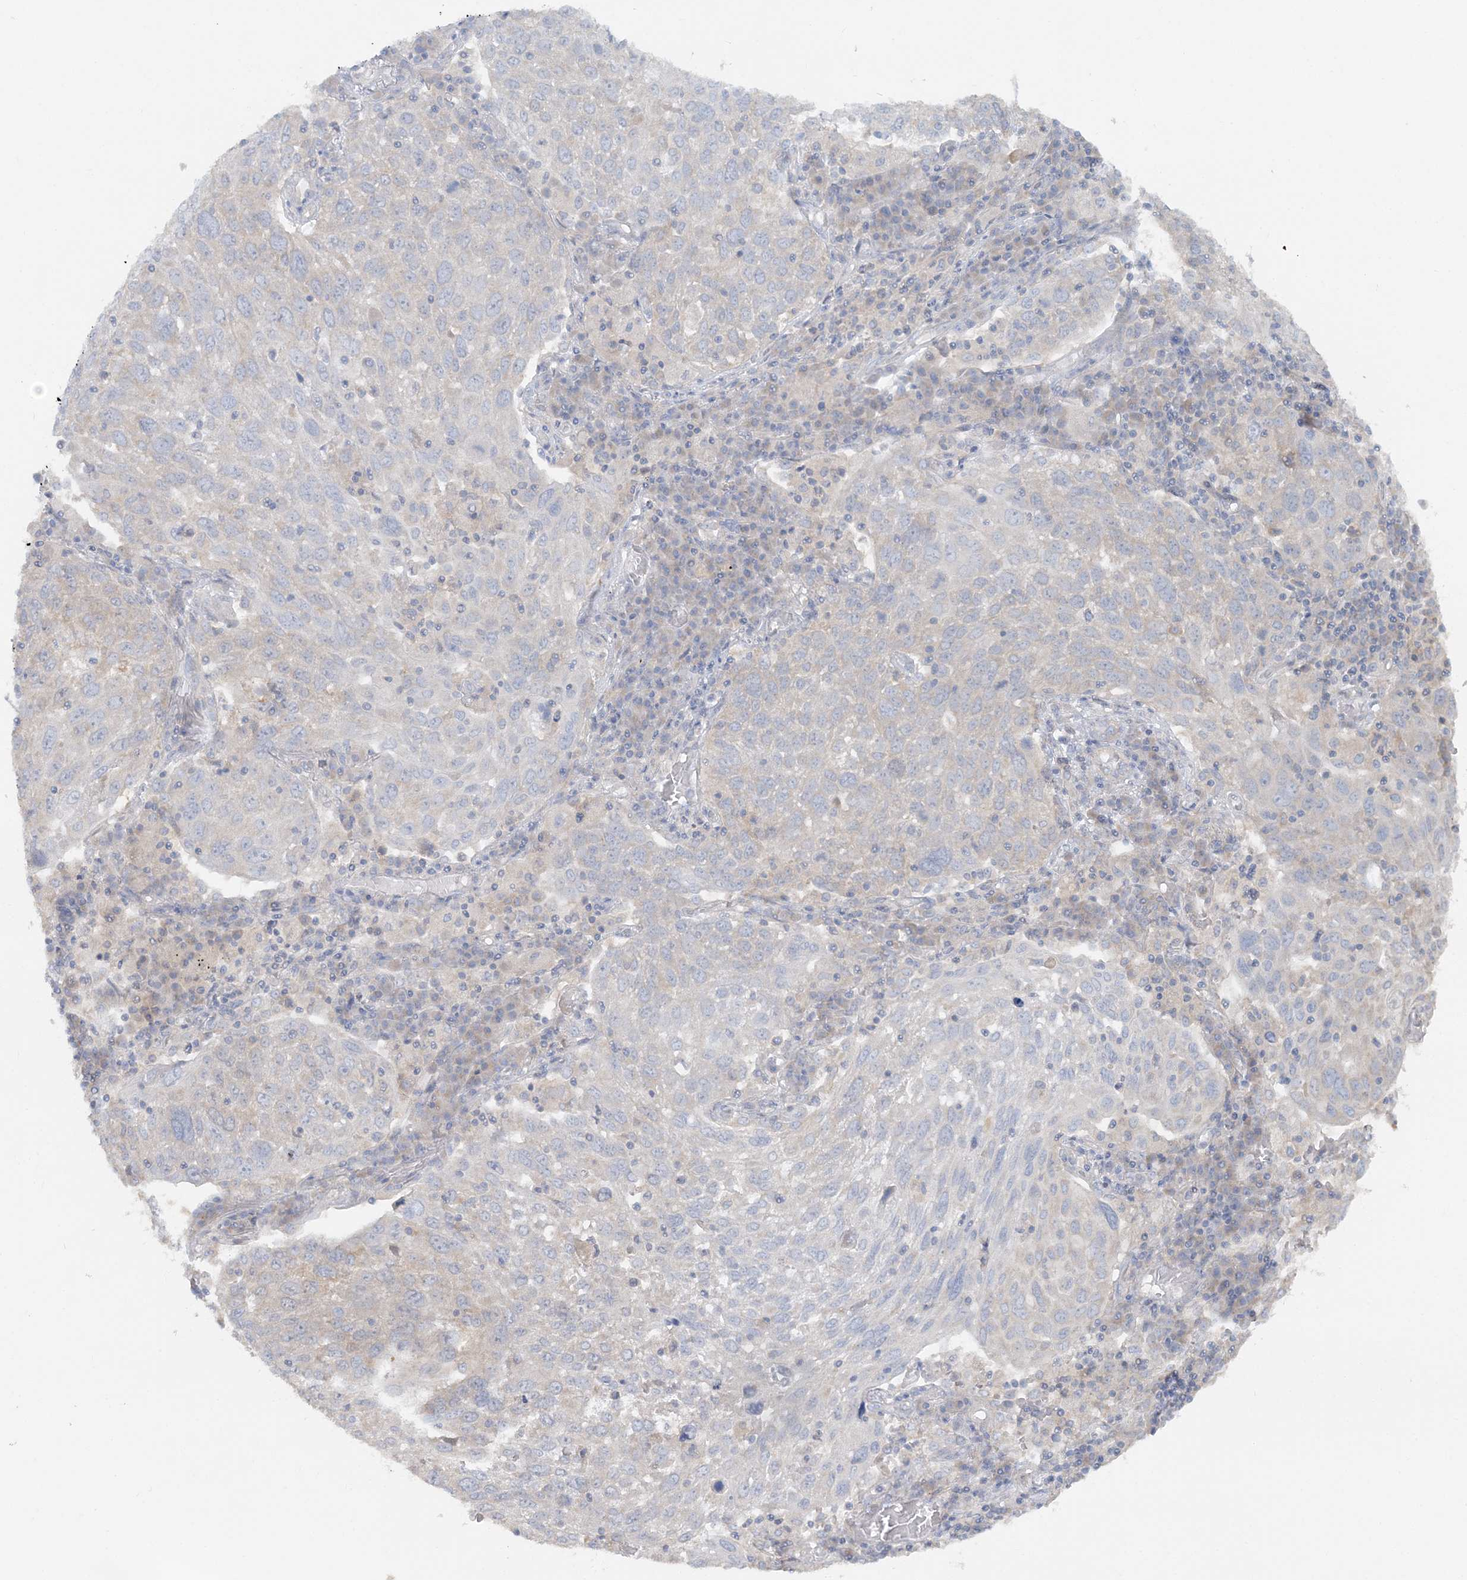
{"staining": {"intensity": "negative", "quantity": "none", "location": "none"}, "tissue": "lung cancer", "cell_type": "Tumor cells", "image_type": "cancer", "snomed": [{"axis": "morphology", "description": "Squamous cell carcinoma, NOS"}, {"axis": "topography", "description": "Lung"}], "caption": "An IHC image of lung cancer (squamous cell carcinoma) is shown. There is no staining in tumor cells of lung cancer (squamous cell carcinoma).", "gene": "TBC1D5", "patient": {"sex": "male", "age": 65}}